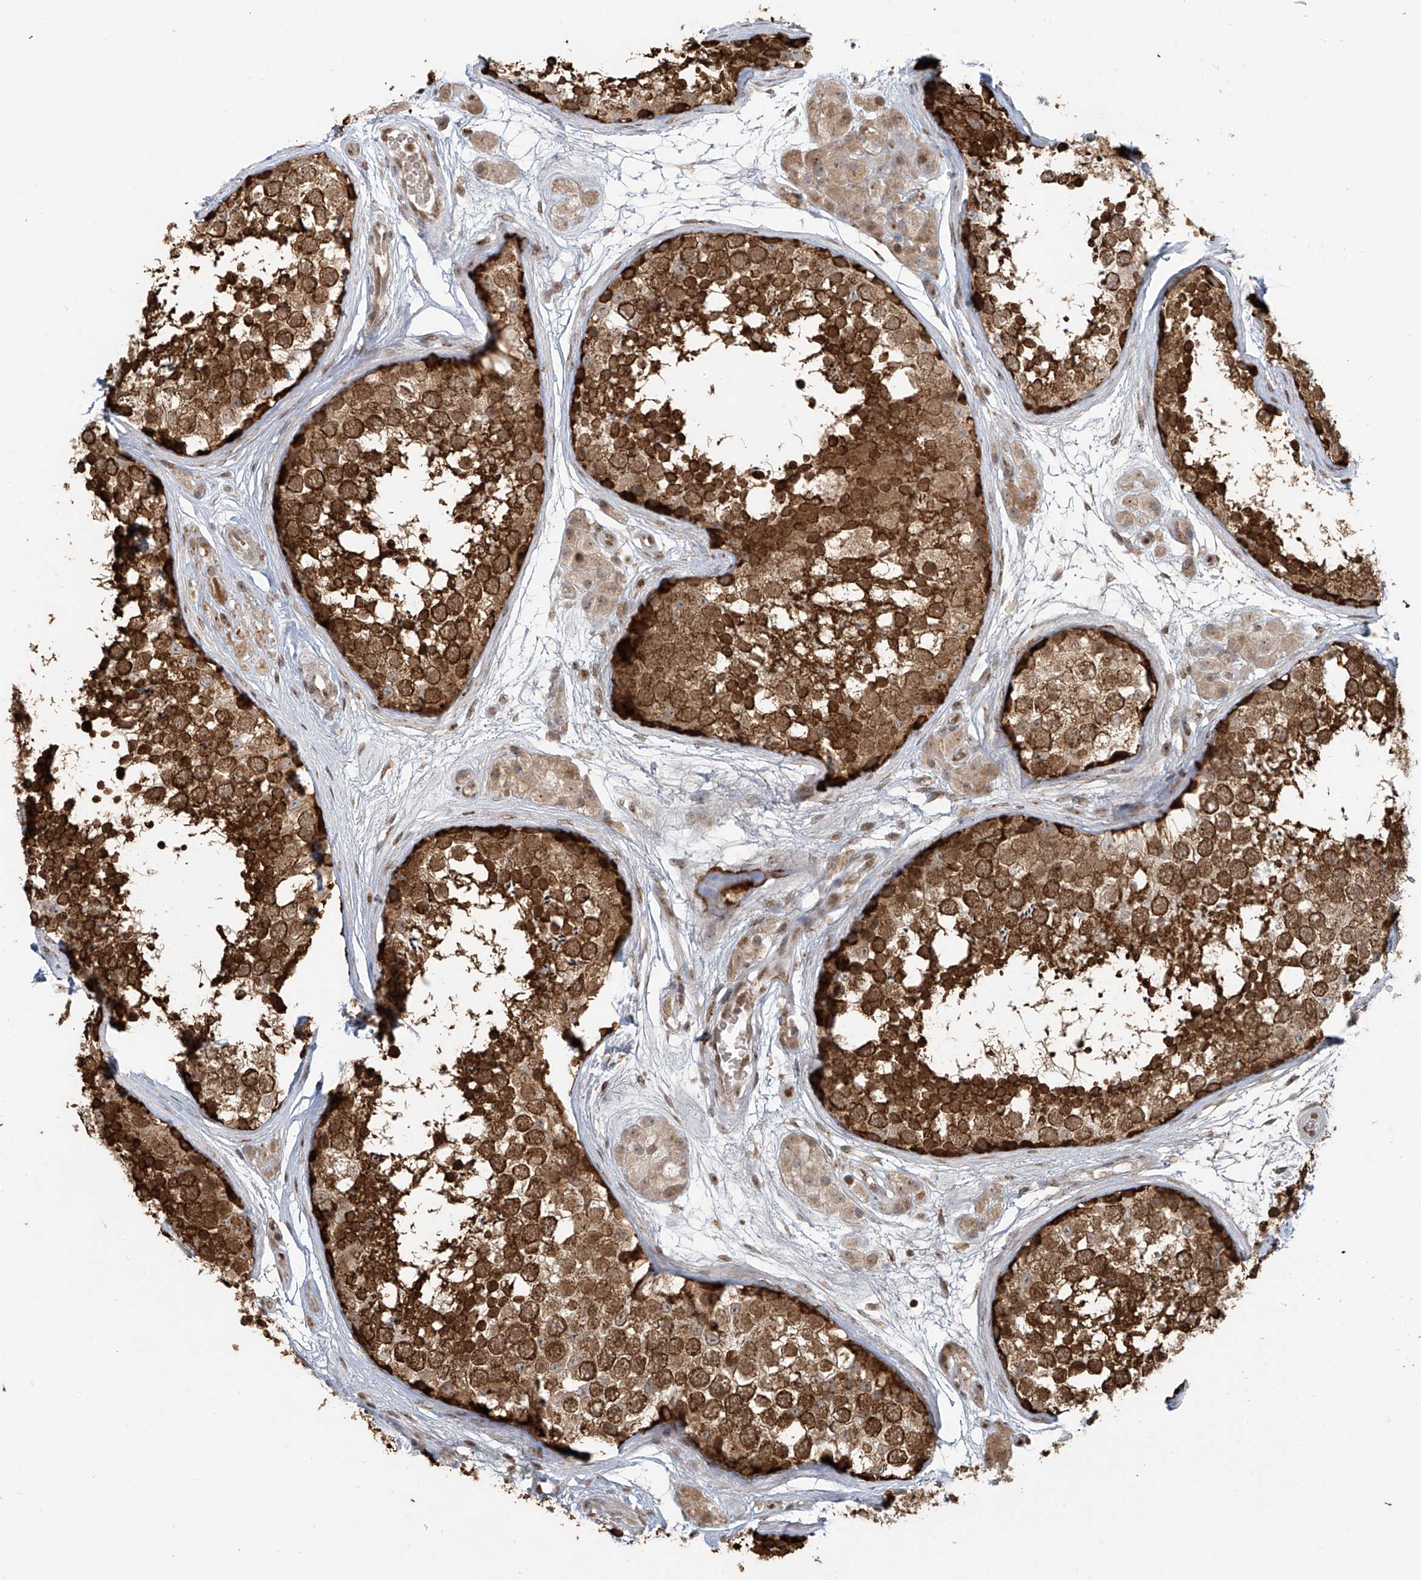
{"staining": {"intensity": "strong", "quantity": ">75%", "location": "cytoplasmic/membranous"}, "tissue": "testis", "cell_type": "Cells in seminiferous ducts", "image_type": "normal", "snomed": [{"axis": "morphology", "description": "Normal tissue, NOS"}, {"axis": "topography", "description": "Testis"}], "caption": "Protein expression analysis of benign human testis reveals strong cytoplasmic/membranous positivity in approximately >75% of cells in seminiferous ducts. Immunohistochemistry (ihc) stains the protein in brown and the nuclei are stained blue.", "gene": "VMP1", "patient": {"sex": "male", "age": 56}}